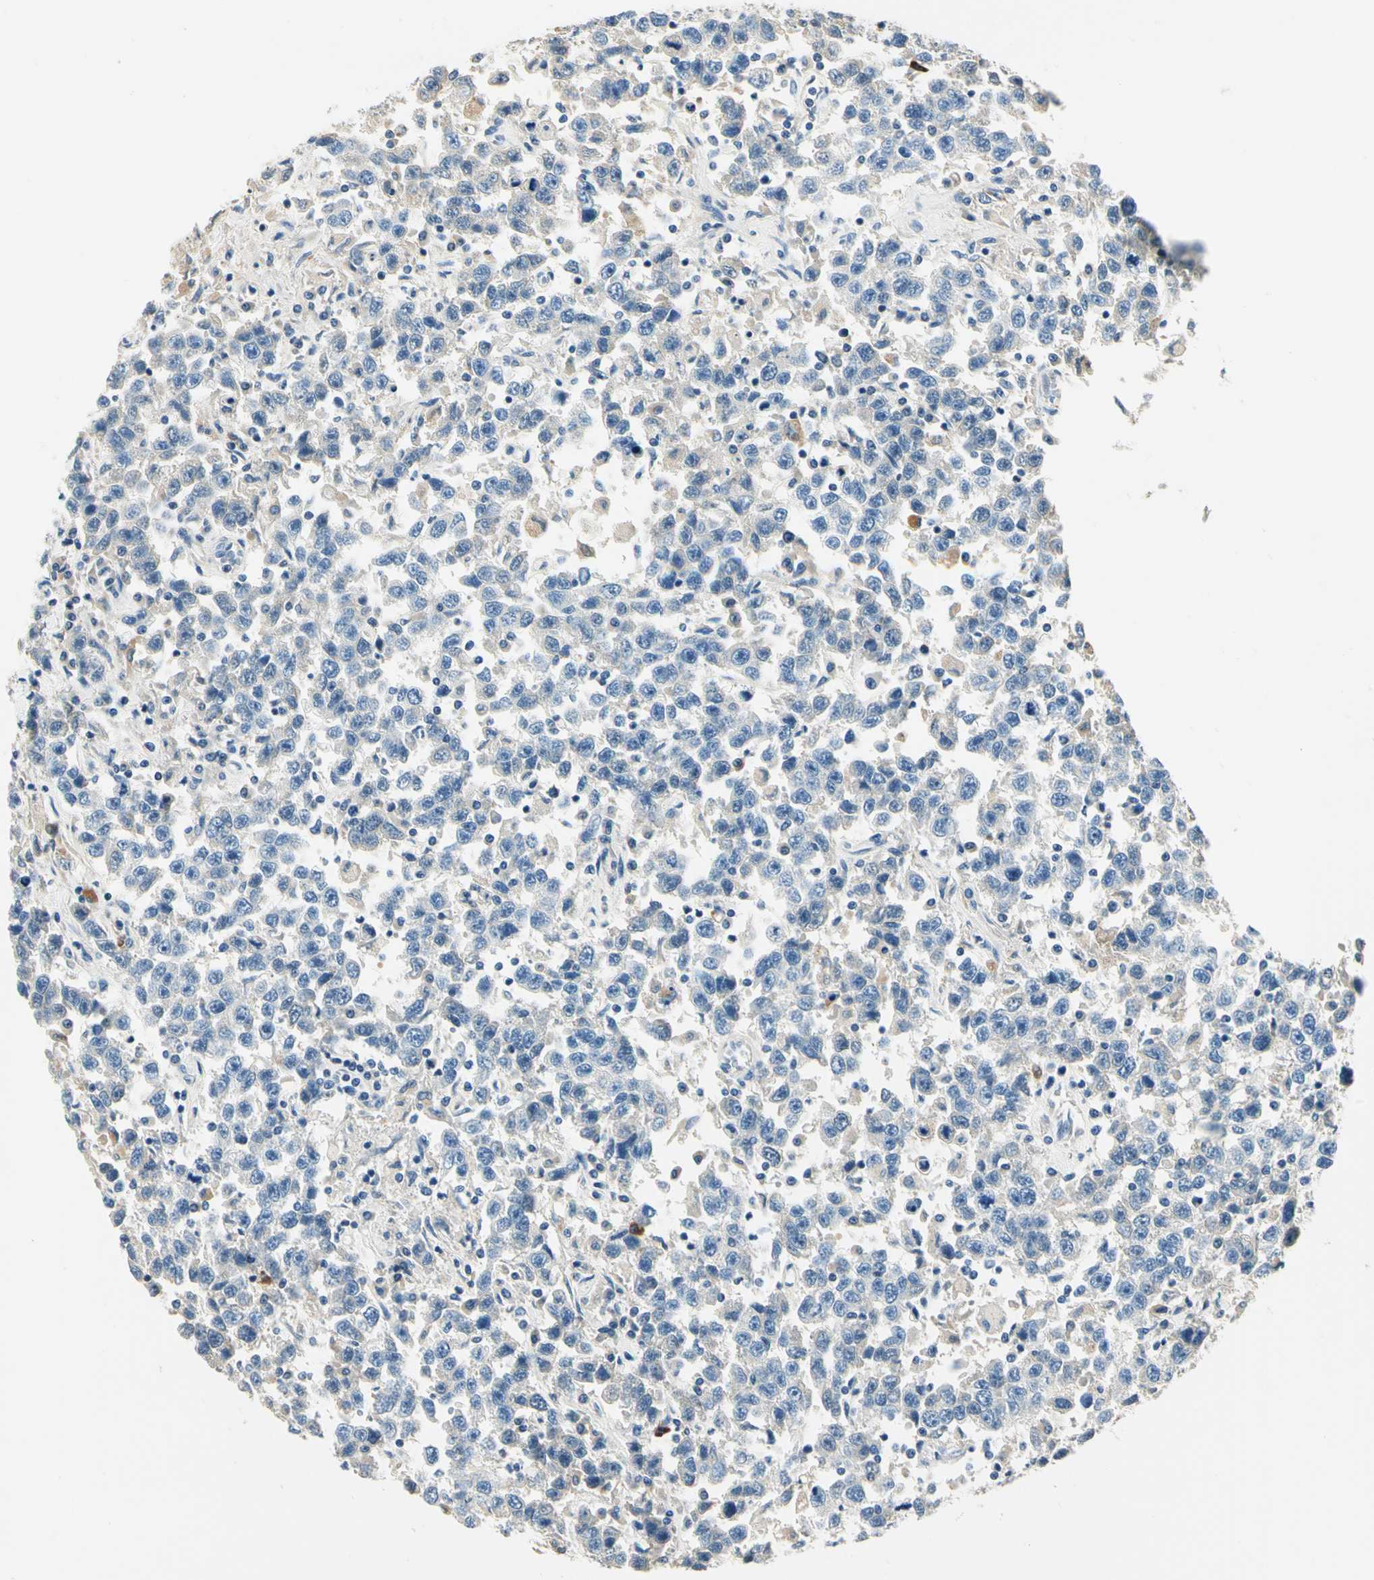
{"staining": {"intensity": "negative", "quantity": "none", "location": "none"}, "tissue": "testis cancer", "cell_type": "Tumor cells", "image_type": "cancer", "snomed": [{"axis": "morphology", "description": "Seminoma, NOS"}, {"axis": "topography", "description": "Testis"}], "caption": "An immunohistochemistry (IHC) image of testis cancer (seminoma) is shown. There is no staining in tumor cells of testis cancer (seminoma).", "gene": "TGFBR3", "patient": {"sex": "male", "age": 41}}